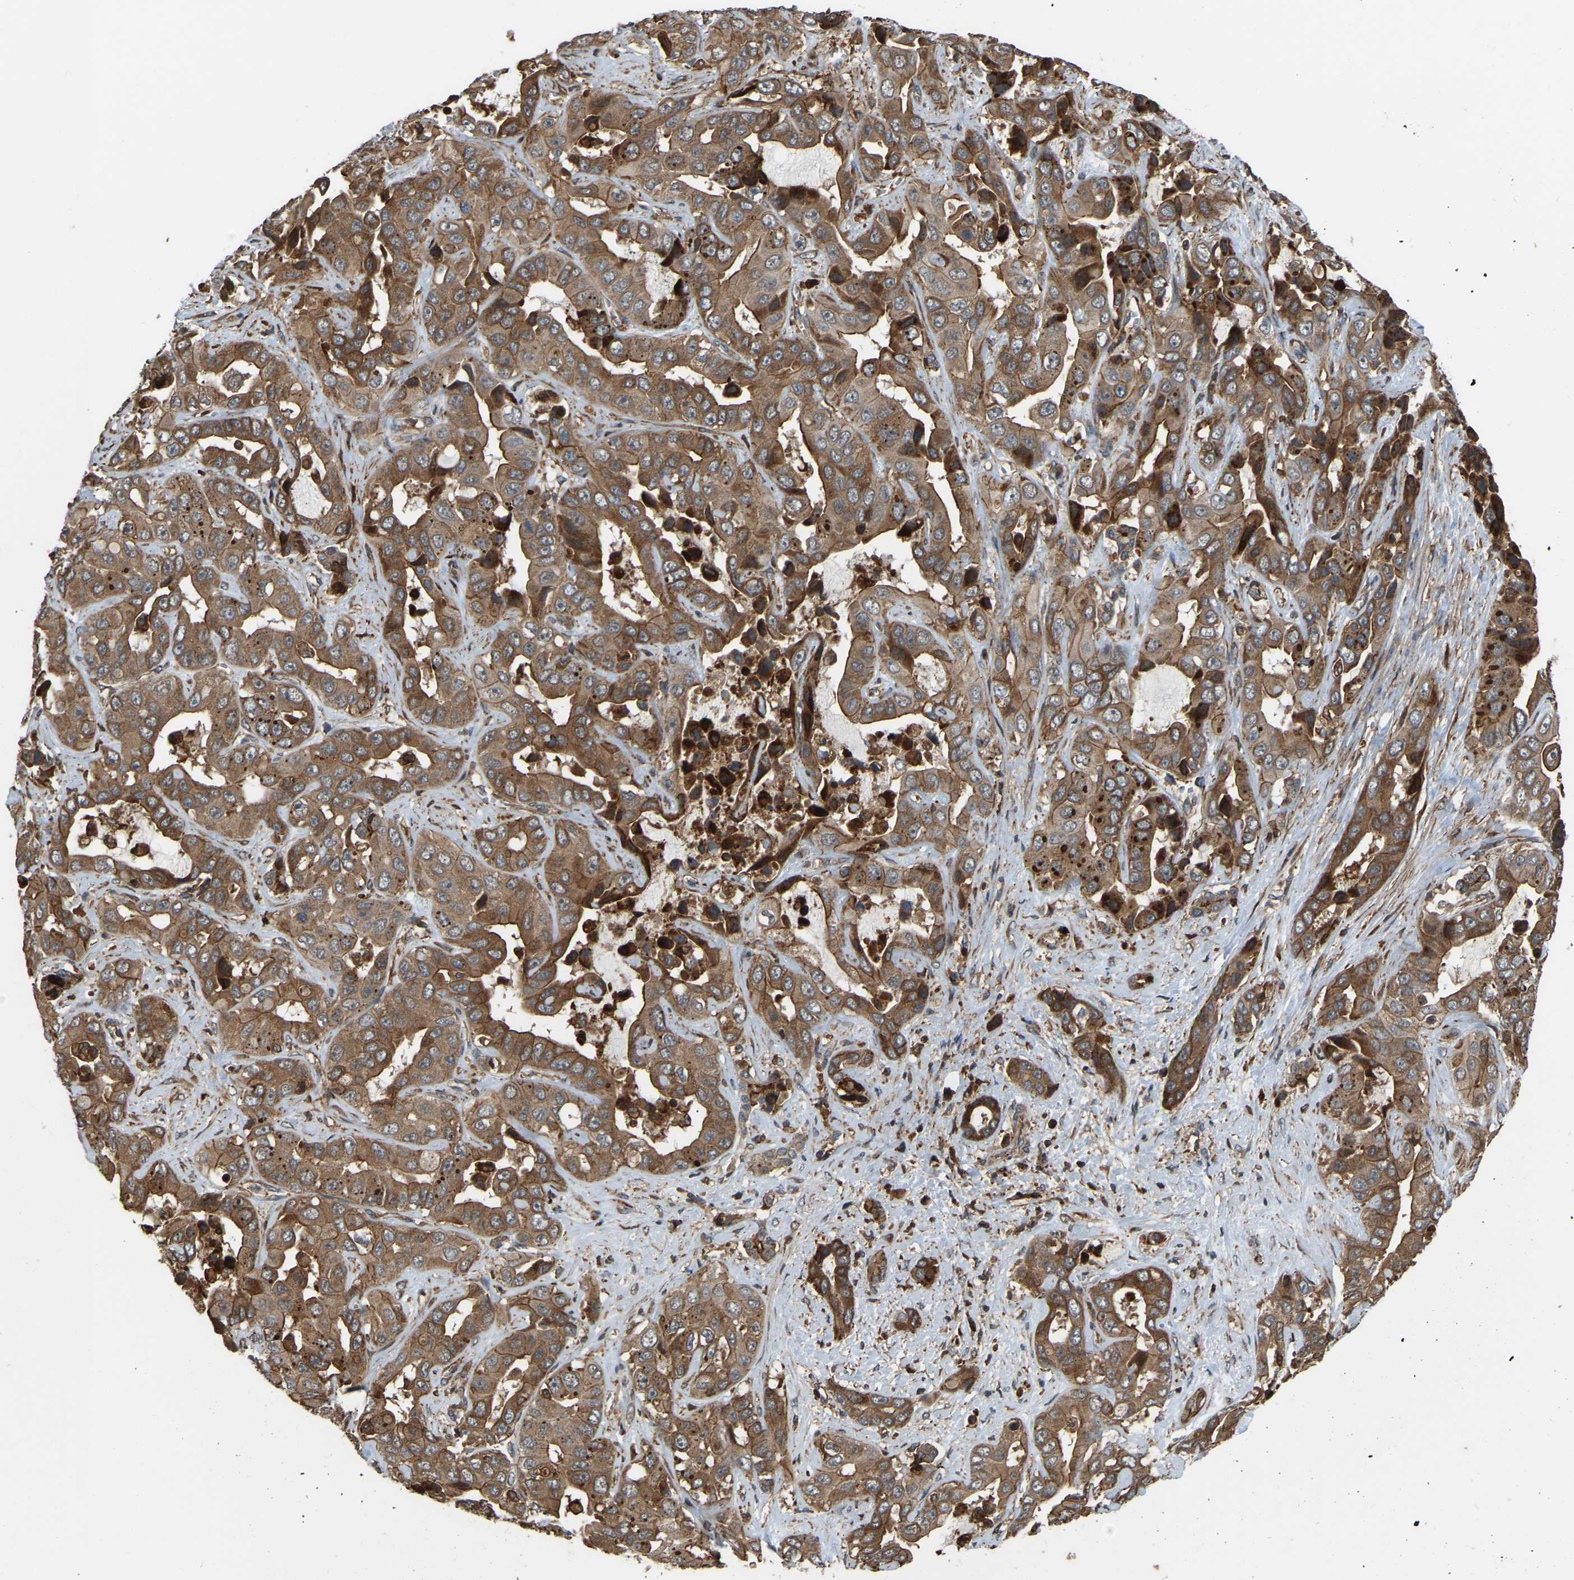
{"staining": {"intensity": "moderate", "quantity": ">75%", "location": "cytoplasmic/membranous"}, "tissue": "liver cancer", "cell_type": "Tumor cells", "image_type": "cancer", "snomed": [{"axis": "morphology", "description": "Cholangiocarcinoma"}, {"axis": "topography", "description": "Liver"}], "caption": "Protein analysis of liver cancer tissue shows moderate cytoplasmic/membranous staining in about >75% of tumor cells.", "gene": "SAMD9L", "patient": {"sex": "female", "age": 52}}